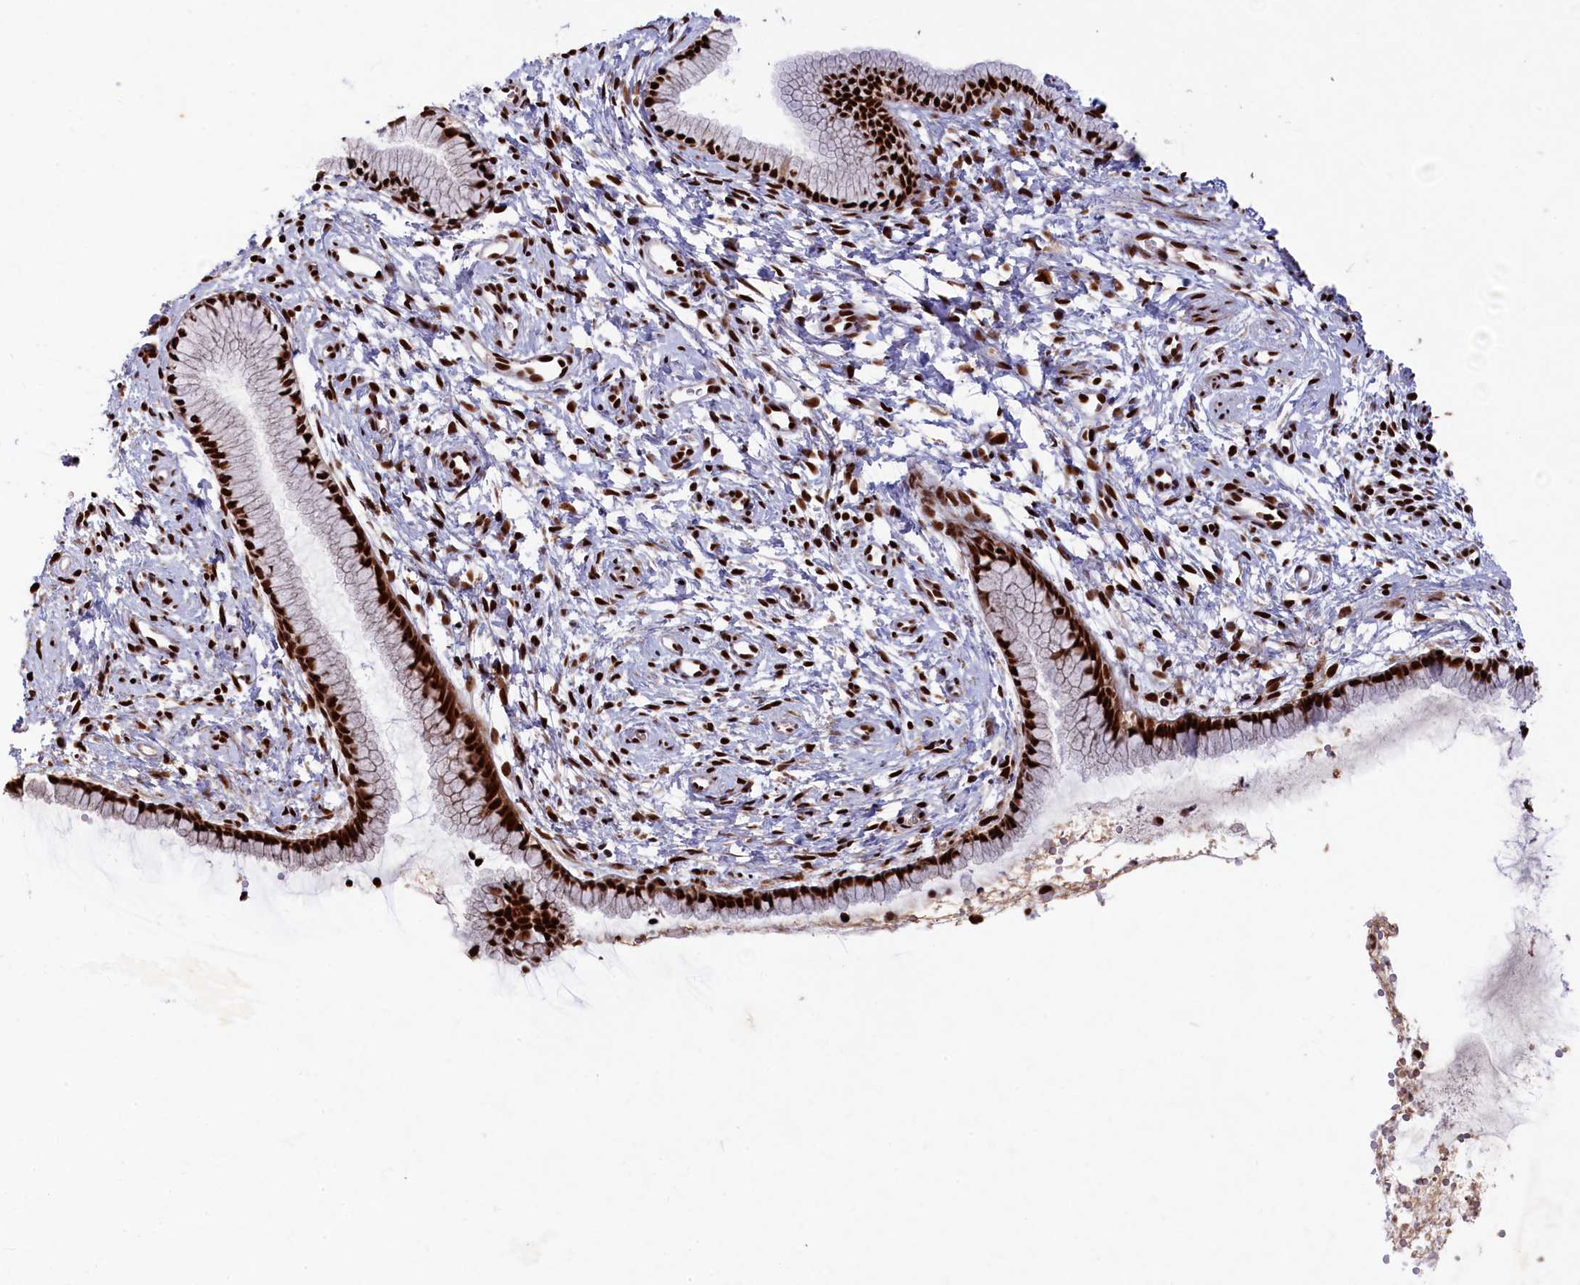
{"staining": {"intensity": "strong", "quantity": ">75%", "location": "nuclear"}, "tissue": "cervix", "cell_type": "Glandular cells", "image_type": "normal", "snomed": [{"axis": "morphology", "description": "Normal tissue, NOS"}, {"axis": "topography", "description": "Cervix"}], "caption": "An image of cervix stained for a protein shows strong nuclear brown staining in glandular cells.", "gene": "PRPF31", "patient": {"sex": "female", "age": 57}}